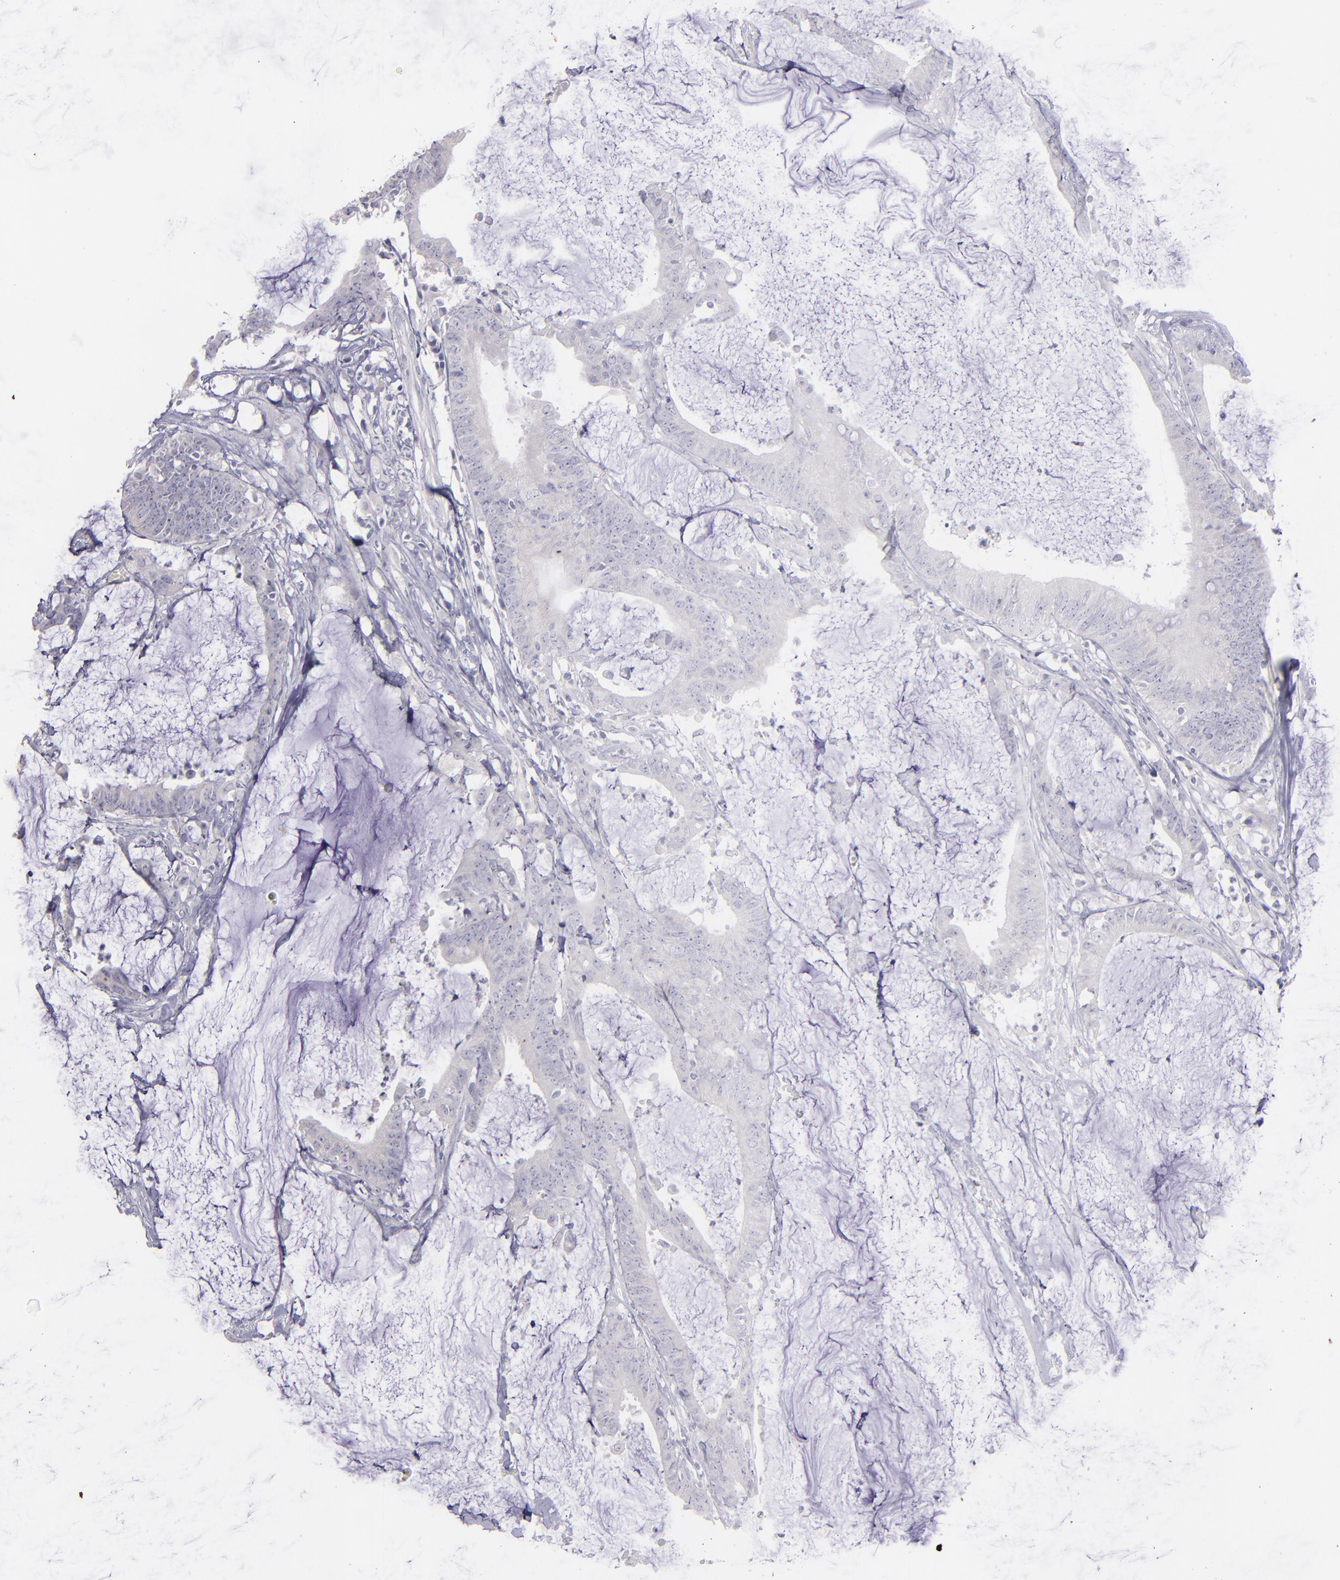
{"staining": {"intensity": "negative", "quantity": "none", "location": "none"}, "tissue": "colorectal cancer", "cell_type": "Tumor cells", "image_type": "cancer", "snomed": [{"axis": "morphology", "description": "Adenocarcinoma, NOS"}, {"axis": "topography", "description": "Rectum"}], "caption": "Immunohistochemistry (IHC) image of neoplastic tissue: adenocarcinoma (colorectal) stained with DAB (3,3'-diaminobenzidine) shows no significant protein expression in tumor cells. The staining is performed using DAB brown chromogen with nuclei counter-stained in using hematoxylin.", "gene": "SNAP25", "patient": {"sex": "female", "age": 66}}